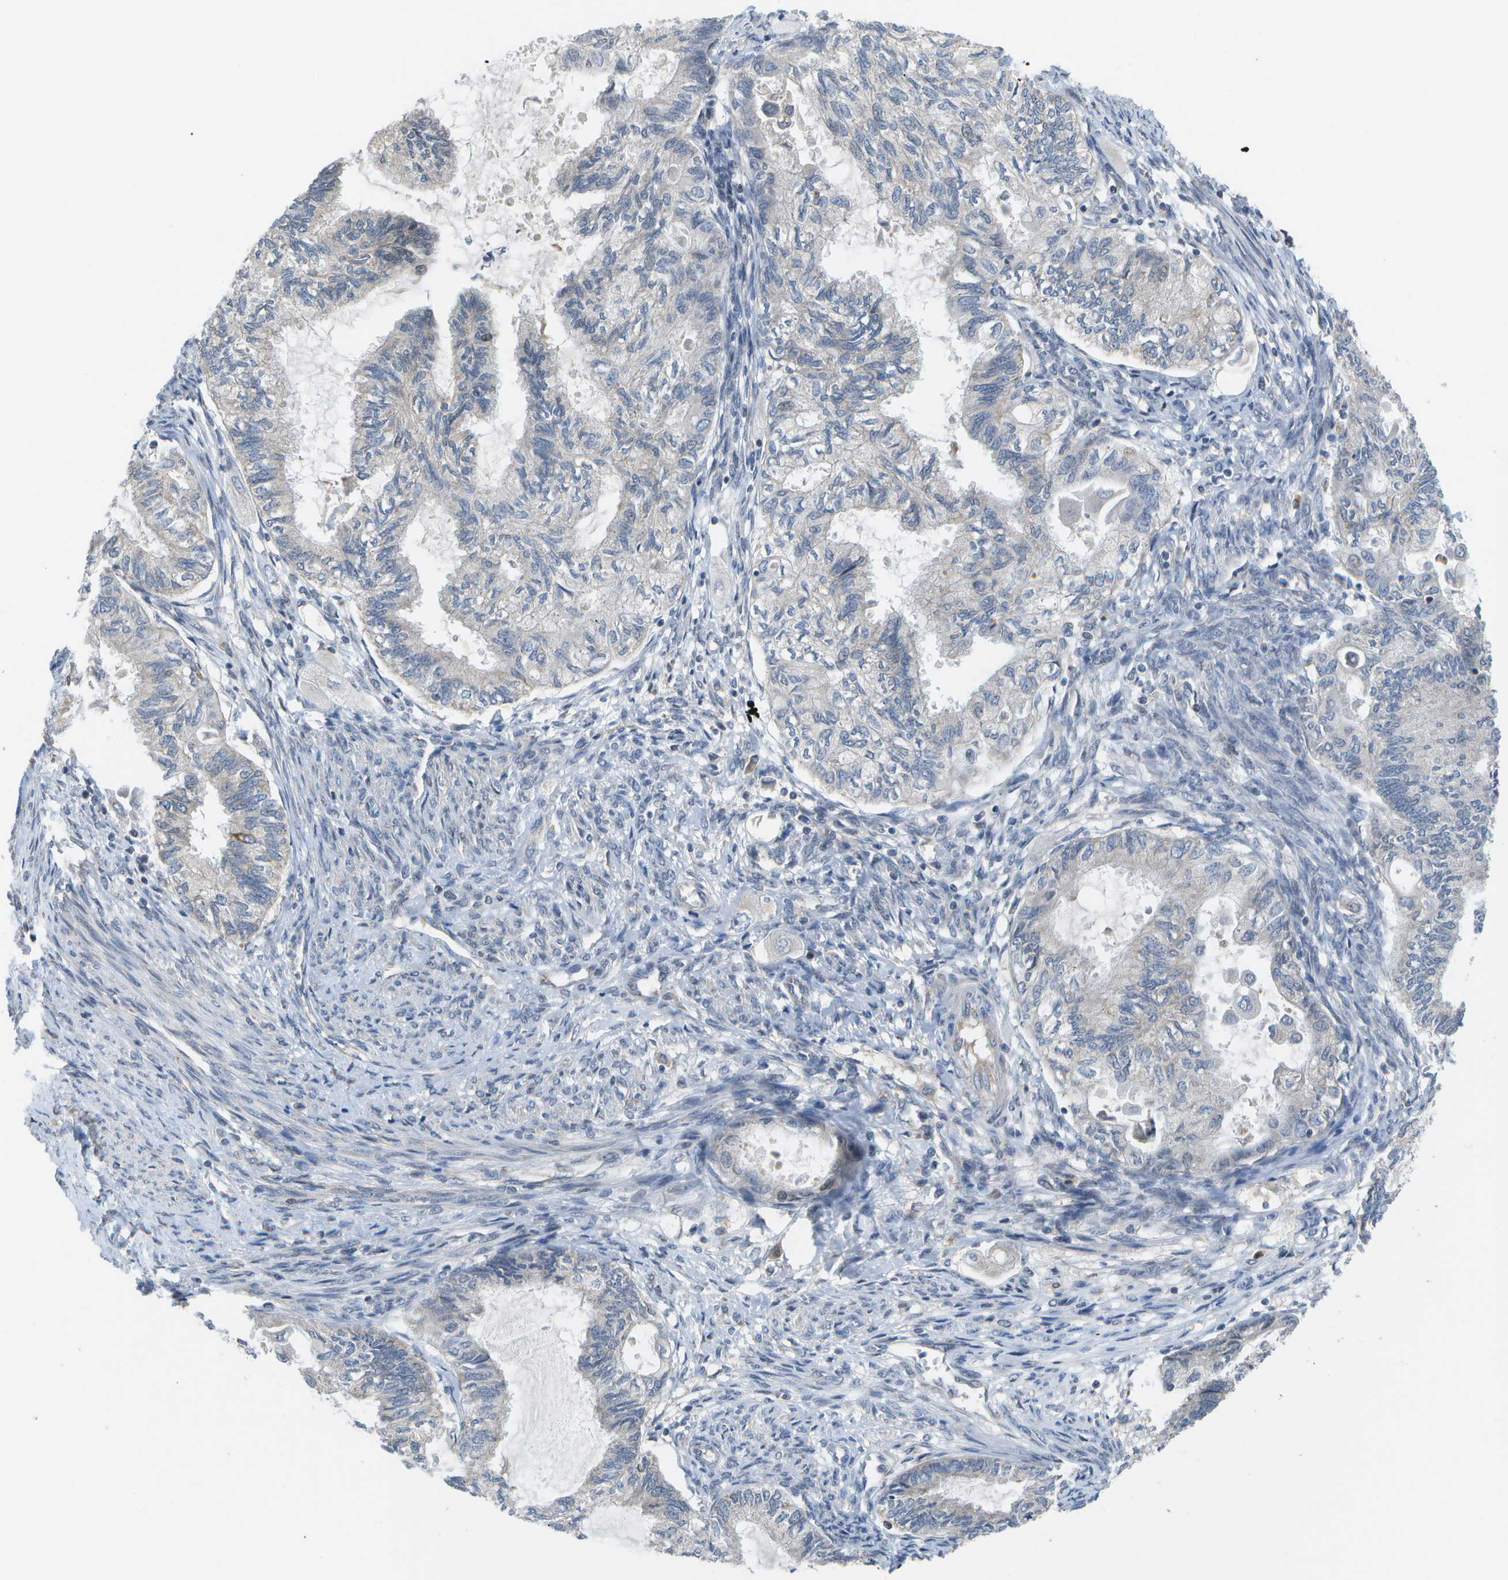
{"staining": {"intensity": "negative", "quantity": "none", "location": "none"}, "tissue": "cervical cancer", "cell_type": "Tumor cells", "image_type": "cancer", "snomed": [{"axis": "morphology", "description": "Normal tissue, NOS"}, {"axis": "morphology", "description": "Adenocarcinoma, NOS"}, {"axis": "topography", "description": "Cervix"}, {"axis": "topography", "description": "Endometrium"}], "caption": "Micrograph shows no protein positivity in tumor cells of adenocarcinoma (cervical) tissue. (Brightfield microscopy of DAB immunohistochemistry at high magnification).", "gene": "HADHA", "patient": {"sex": "female", "age": 86}}